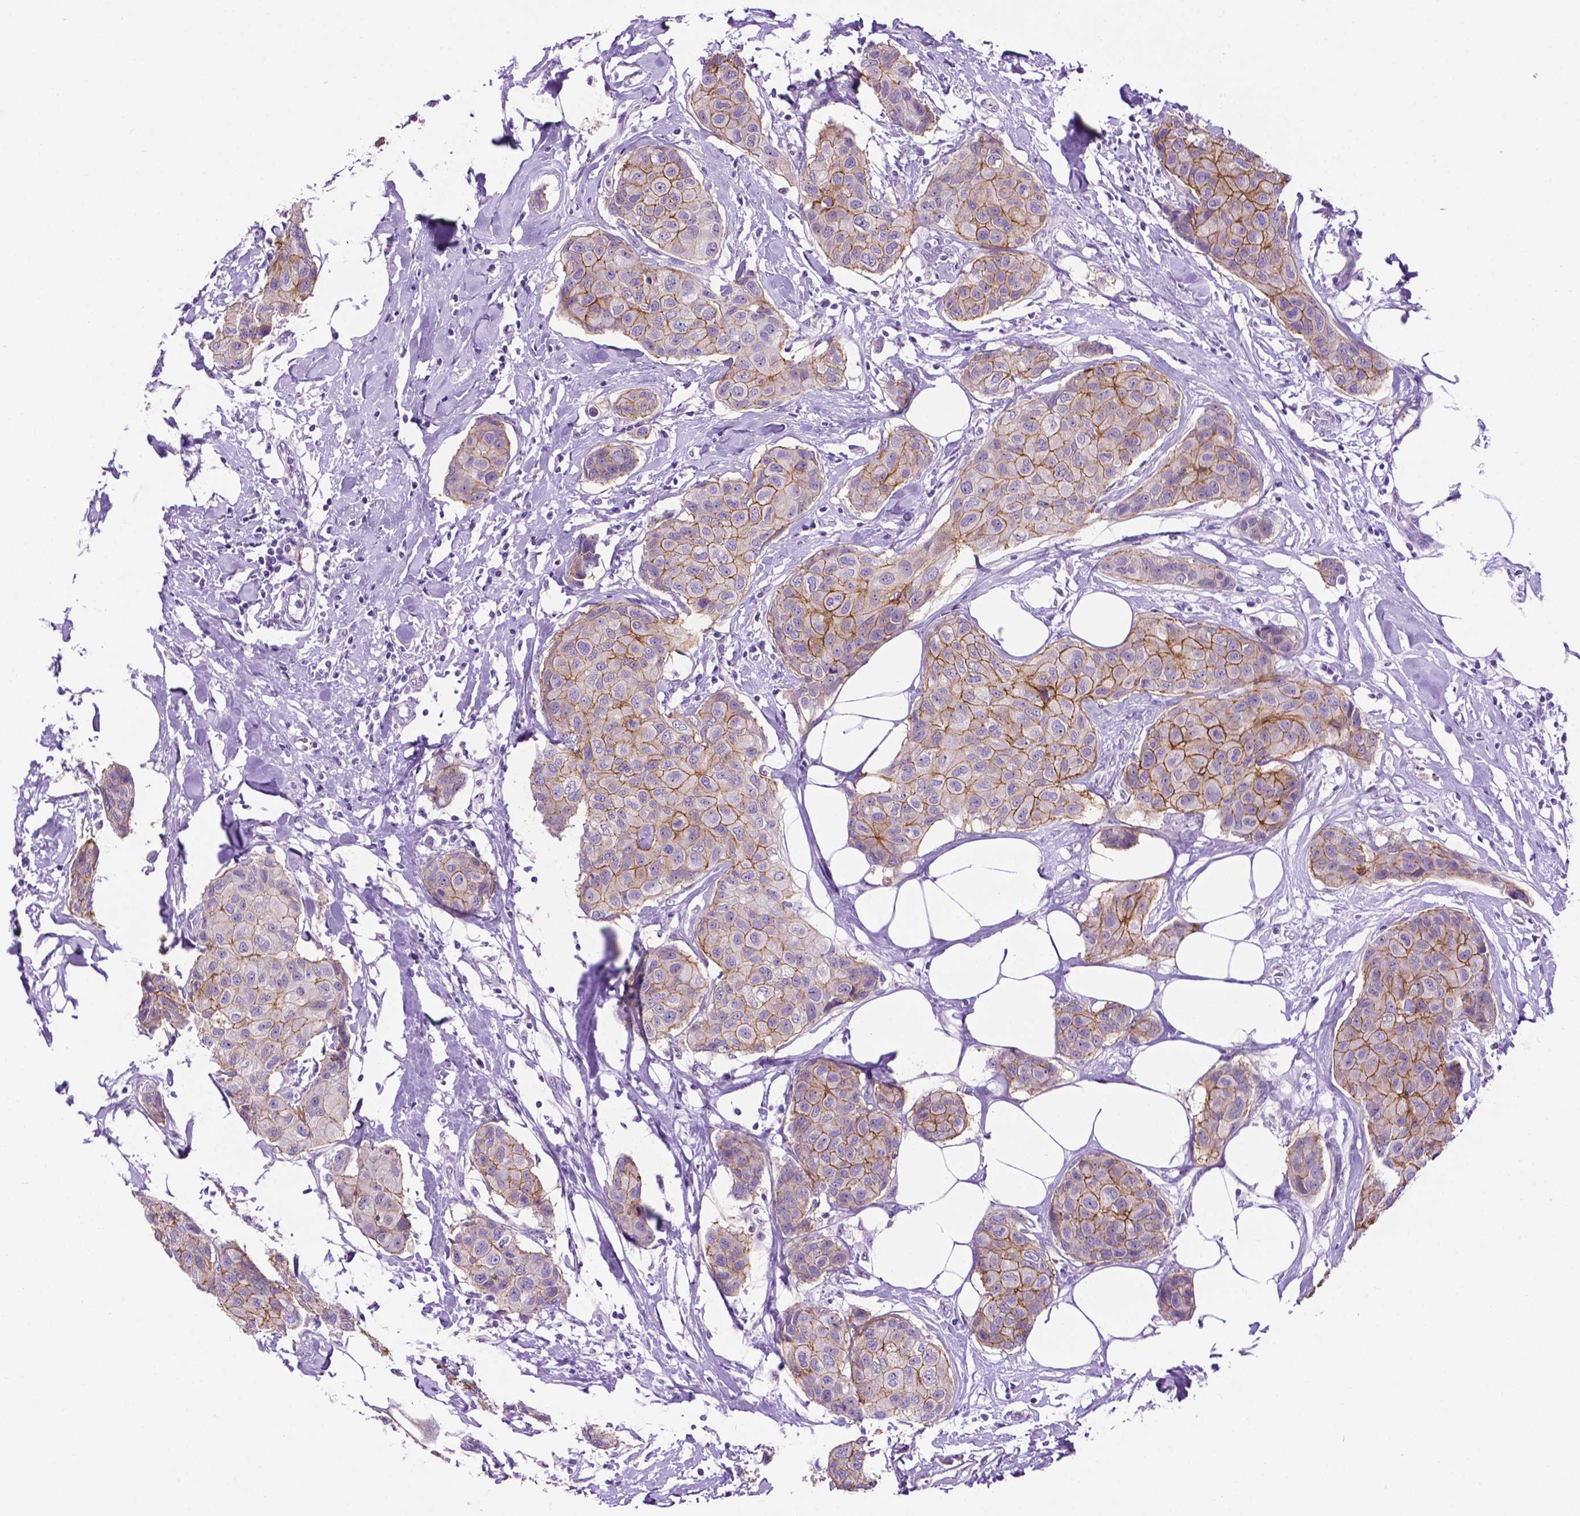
{"staining": {"intensity": "moderate", "quantity": "25%-75%", "location": "cytoplasmic/membranous"}, "tissue": "breast cancer", "cell_type": "Tumor cells", "image_type": "cancer", "snomed": [{"axis": "morphology", "description": "Duct carcinoma"}, {"axis": "topography", "description": "Breast"}], "caption": "Breast cancer (invasive ductal carcinoma) was stained to show a protein in brown. There is medium levels of moderate cytoplasmic/membranous staining in about 25%-75% of tumor cells. (DAB (3,3'-diaminobenzidine) IHC, brown staining for protein, blue staining for nuclei).", "gene": "TACSTD2", "patient": {"sex": "female", "age": 80}}